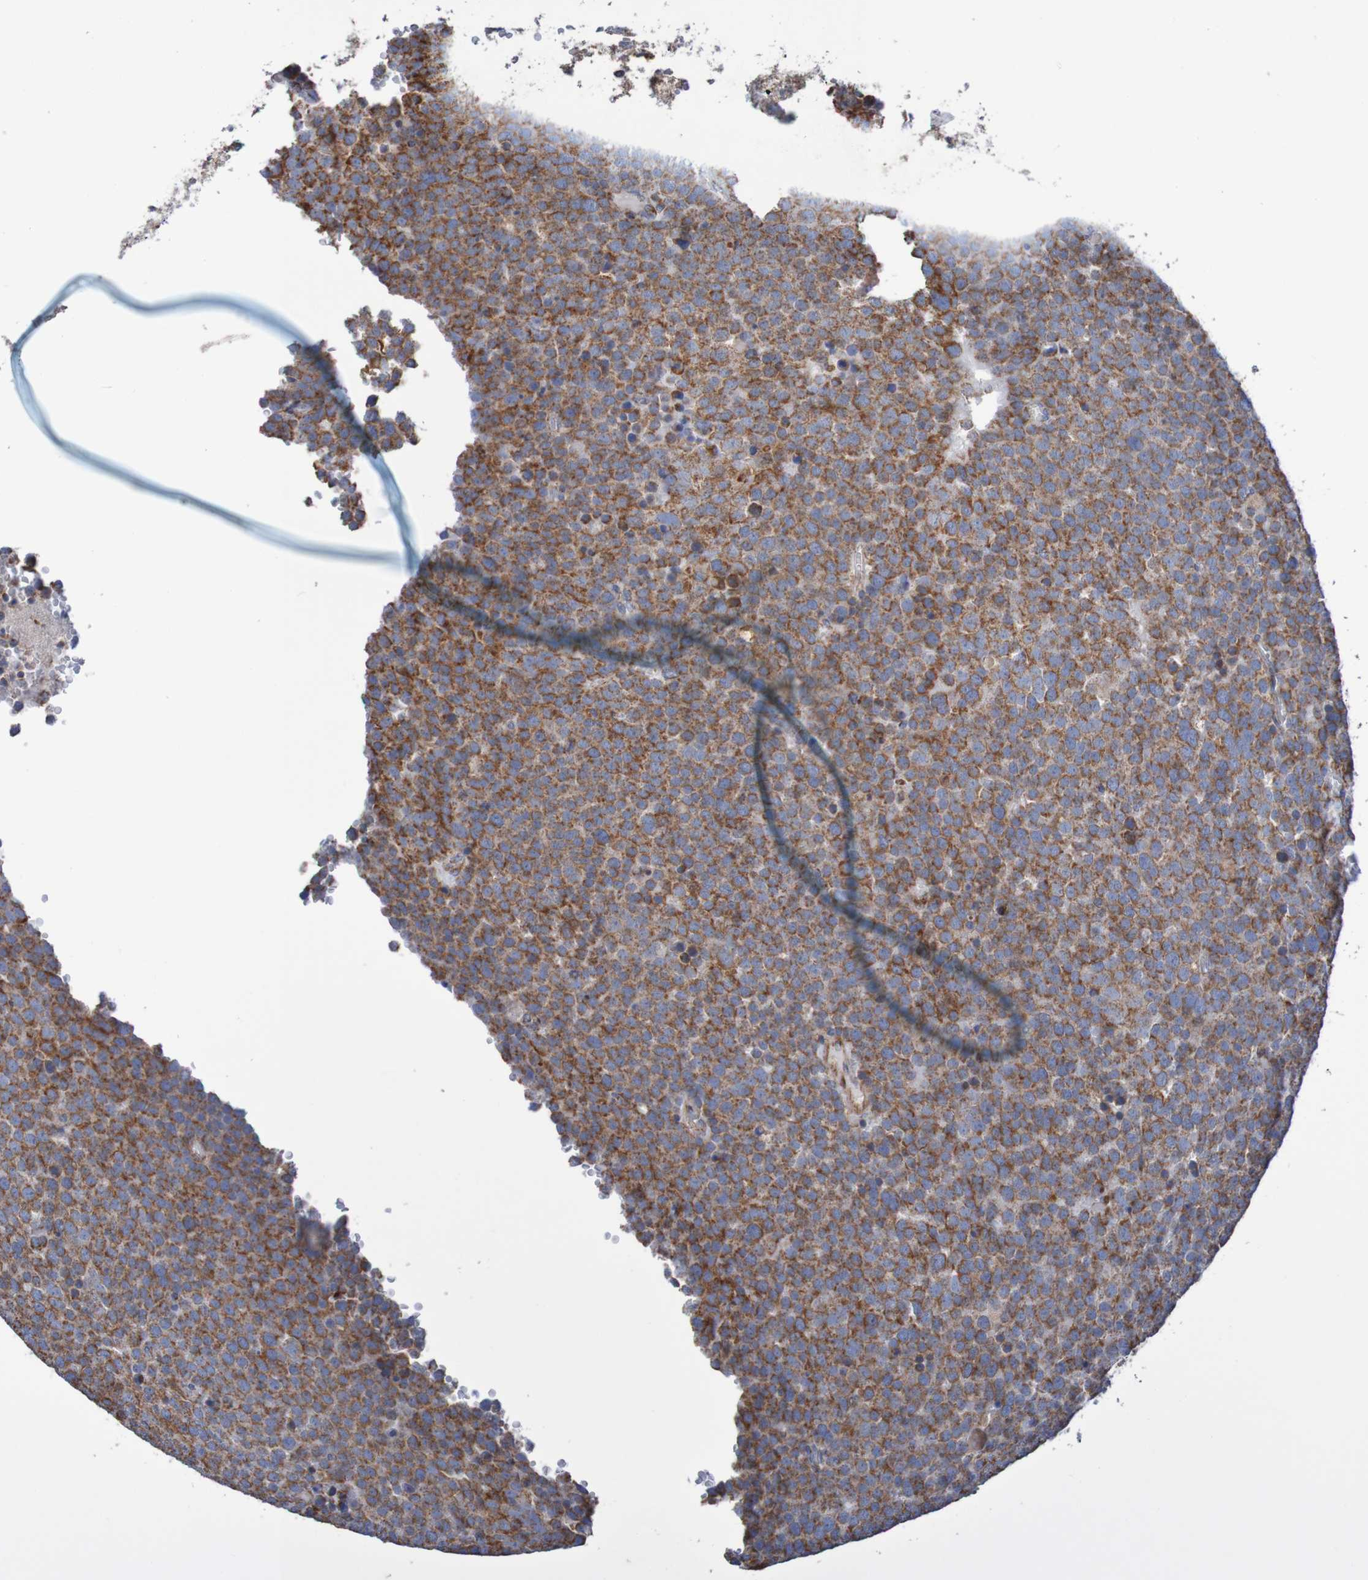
{"staining": {"intensity": "moderate", "quantity": ">75%", "location": "cytoplasmic/membranous"}, "tissue": "testis cancer", "cell_type": "Tumor cells", "image_type": "cancer", "snomed": [{"axis": "morphology", "description": "Seminoma, NOS"}, {"axis": "topography", "description": "Testis"}], "caption": "Testis cancer (seminoma) stained with a protein marker shows moderate staining in tumor cells.", "gene": "MMEL1", "patient": {"sex": "male", "age": 71}}